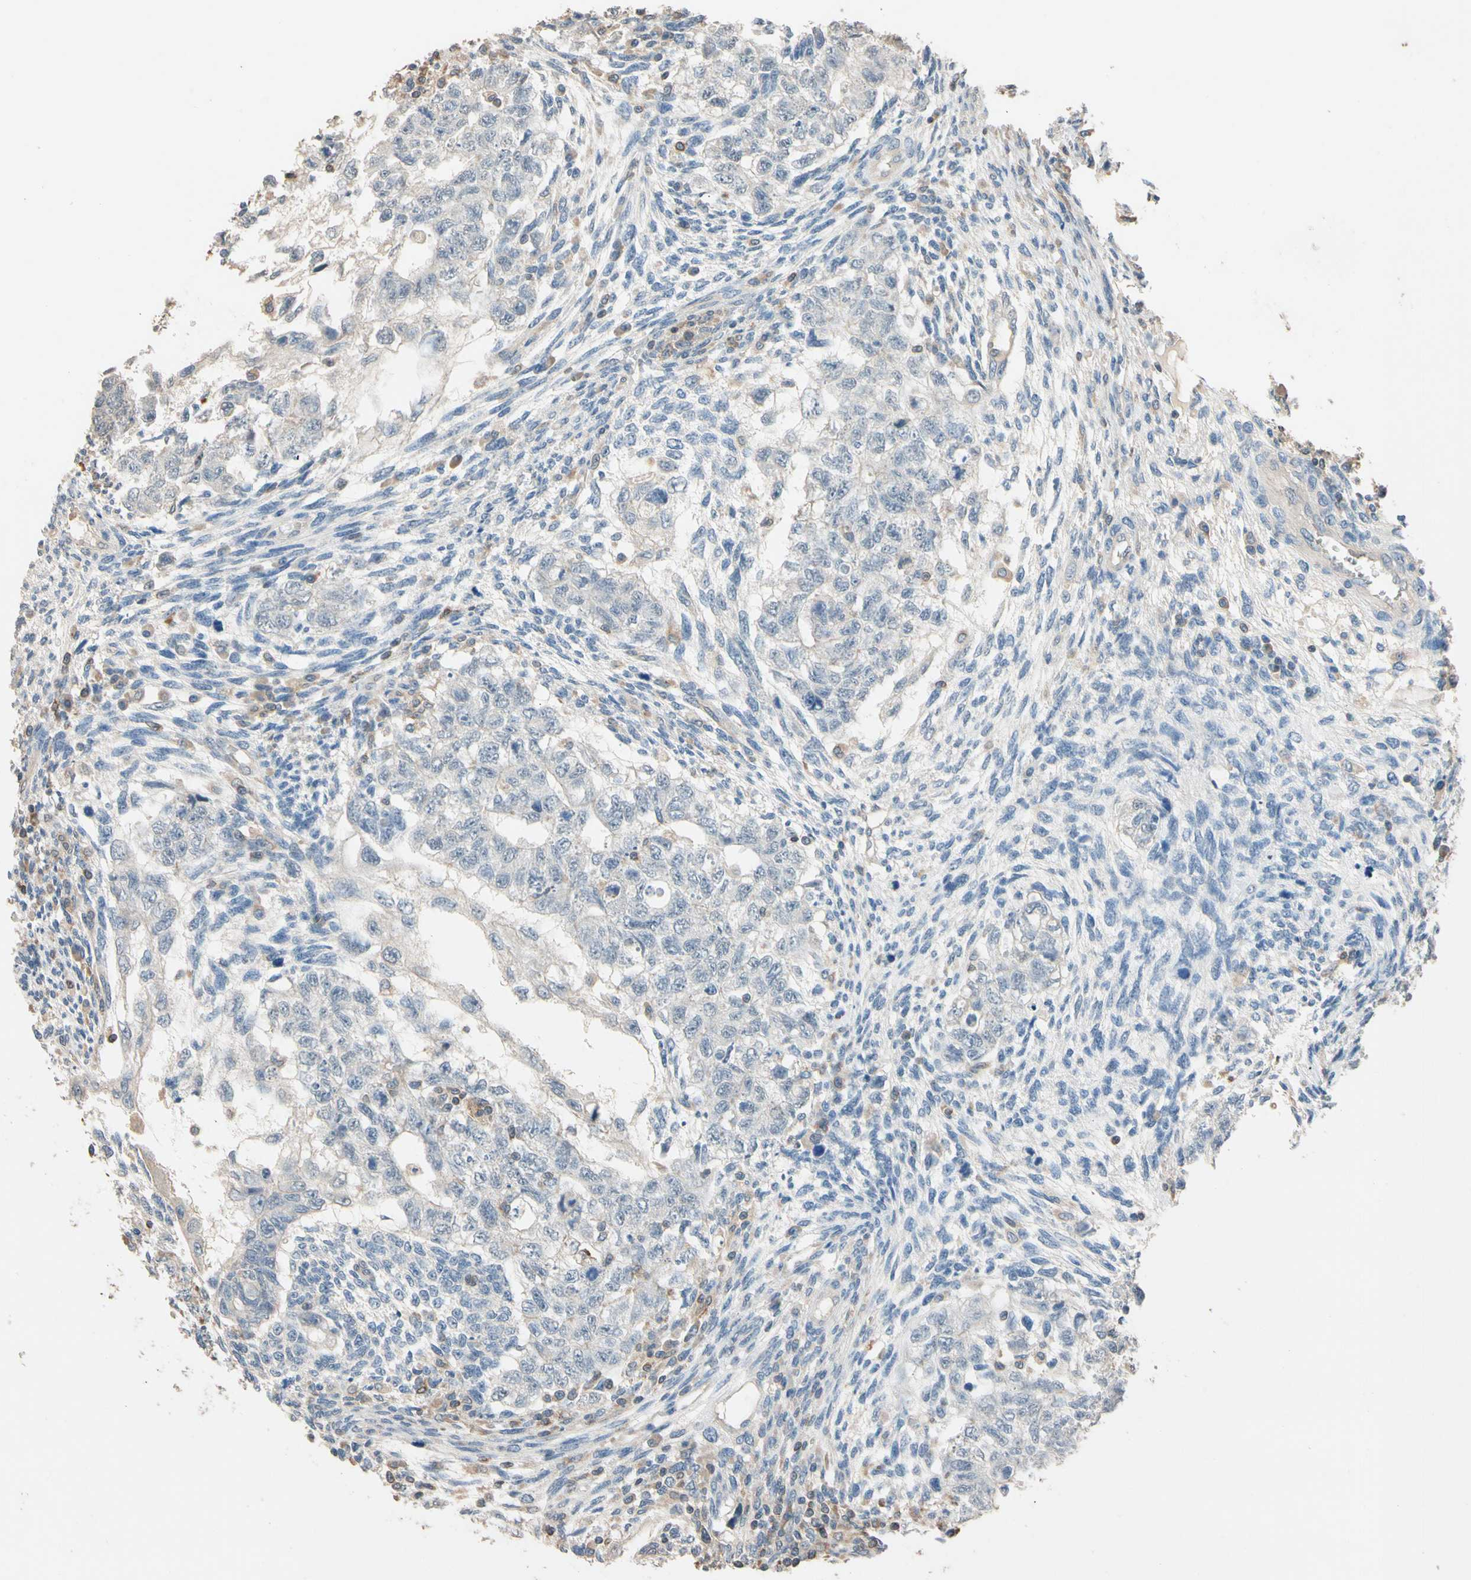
{"staining": {"intensity": "negative", "quantity": "none", "location": "none"}, "tissue": "testis cancer", "cell_type": "Tumor cells", "image_type": "cancer", "snomed": [{"axis": "morphology", "description": "Normal tissue, NOS"}, {"axis": "morphology", "description": "Carcinoma, Embryonal, NOS"}, {"axis": "topography", "description": "Testis"}], "caption": "The image exhibits no significant staining in tumor cells of testis embryonal carcinoma.", "gene": "MAP3K7", "patient": {"sex": "male", "age": 36}}